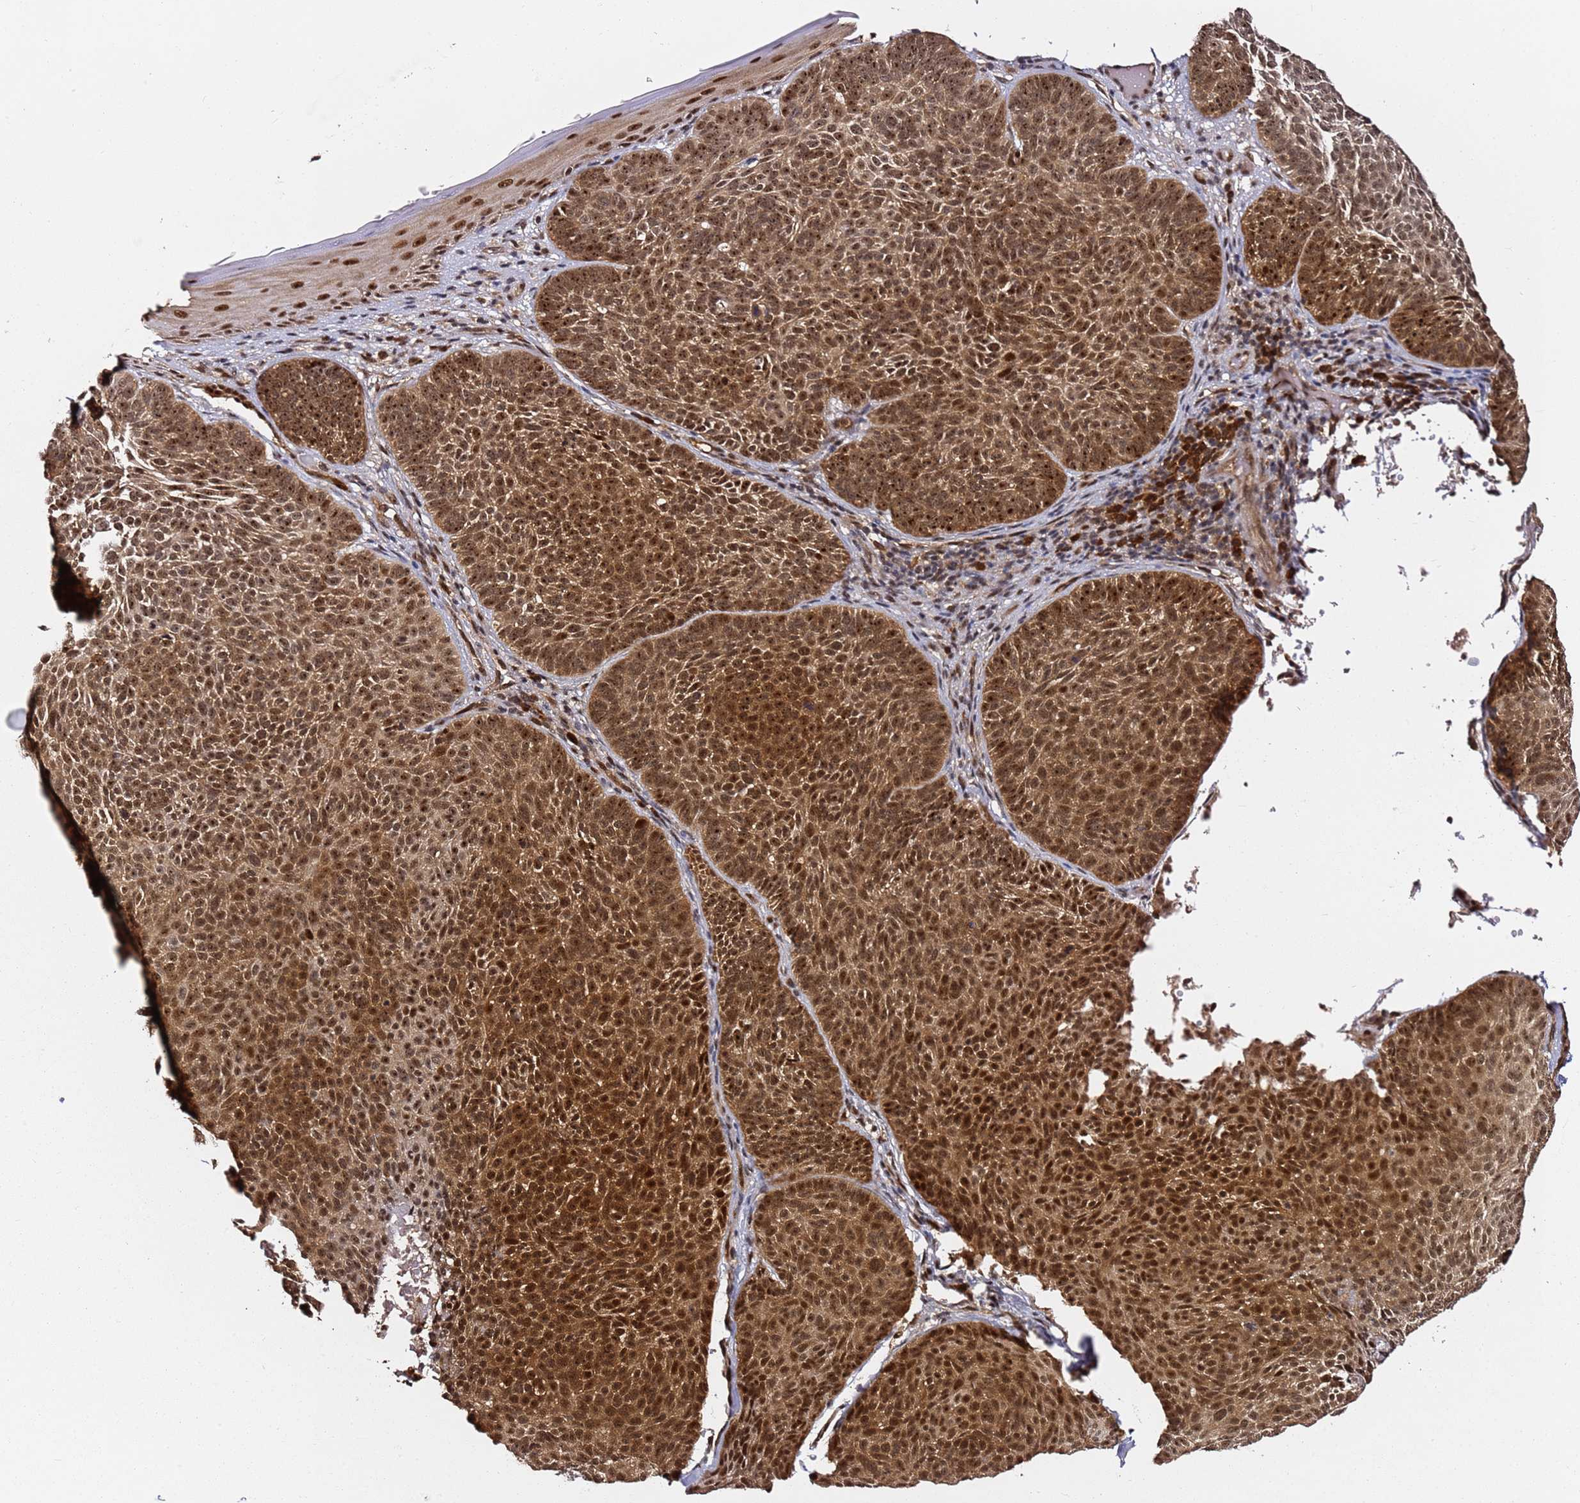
{"staining": {"intensity": "moderate", "quantity": ">75%", "location": "cytoplasmic/membranous,nuclear"}, "tissue": "skin cancer", "cell_type": "Tumor cells", "image_type": "cancer", "snomed": [{"axis": "morphology", "description": "Basal cell carcinoma"}, {"axis": "topography", "description": "Skin"}], "caption": "IHC of human skin cancer (basal cell carcinoma) displays medium levels of moderate cytoplasmic/membranous and nuclear positivity in about >75% of tumor cells.", "gene": "RGS18", "patient": {"sex": "male", "age": 85}}